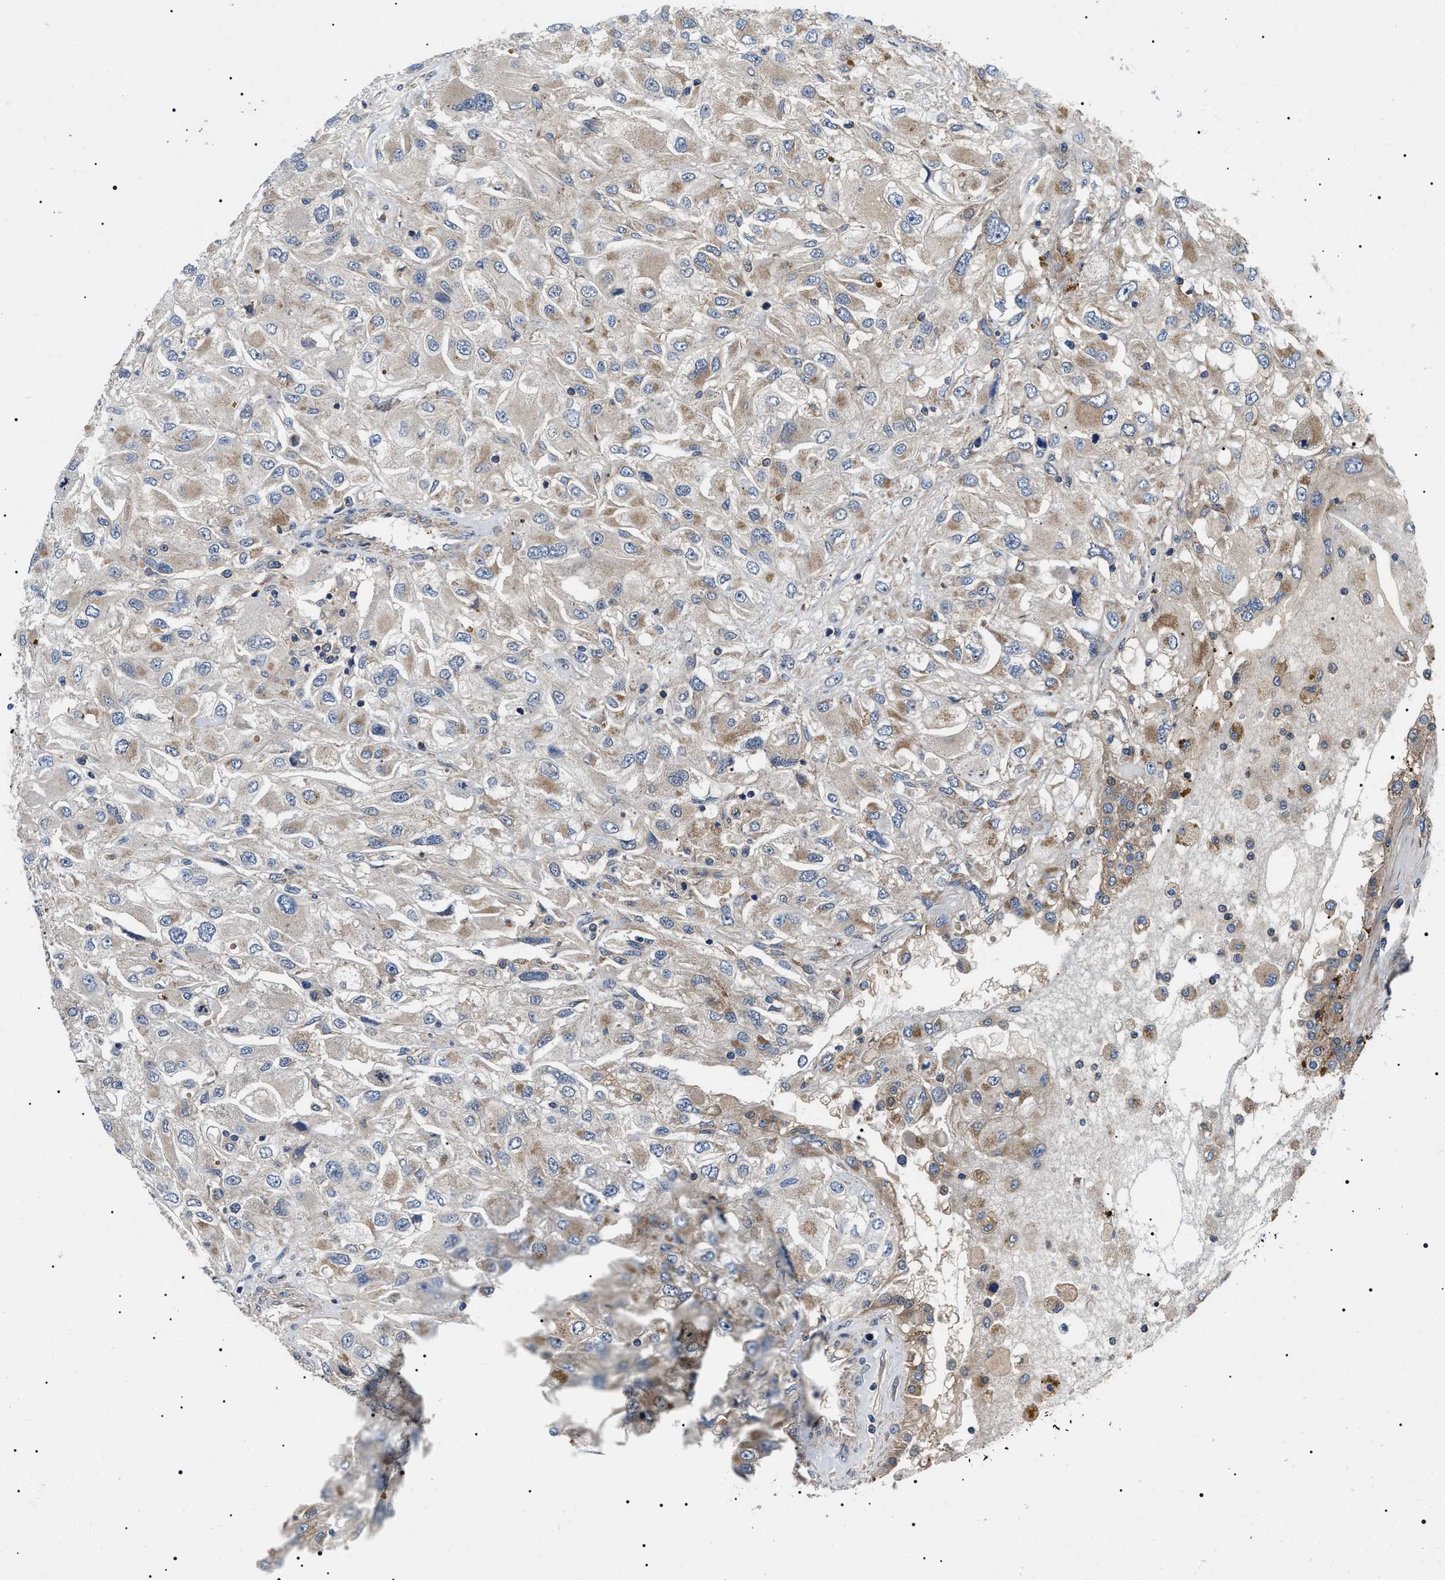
{"staining": {"intensity": "weak", "quantity": "25%-75%", "location": "cytoplasmic/membranous"}, "tissue": "renal cancer", "cell_type": "Tumor cells", "image_type": "cancer", "snomed": [{"axis": "morphology", "description": "Adenocarcinoma, NOS"}, {"axis": "topography", "description": "Kidney"}], "caption": "There is low levels of weak cytoplasmic/membranous expression in tumor cells of renal cancer (adenocarcinoma), as demonstrated by immunohistochemical staining (brown color).", "gene": "OXSM", "patient": {"sex": "female", "age": 52}}